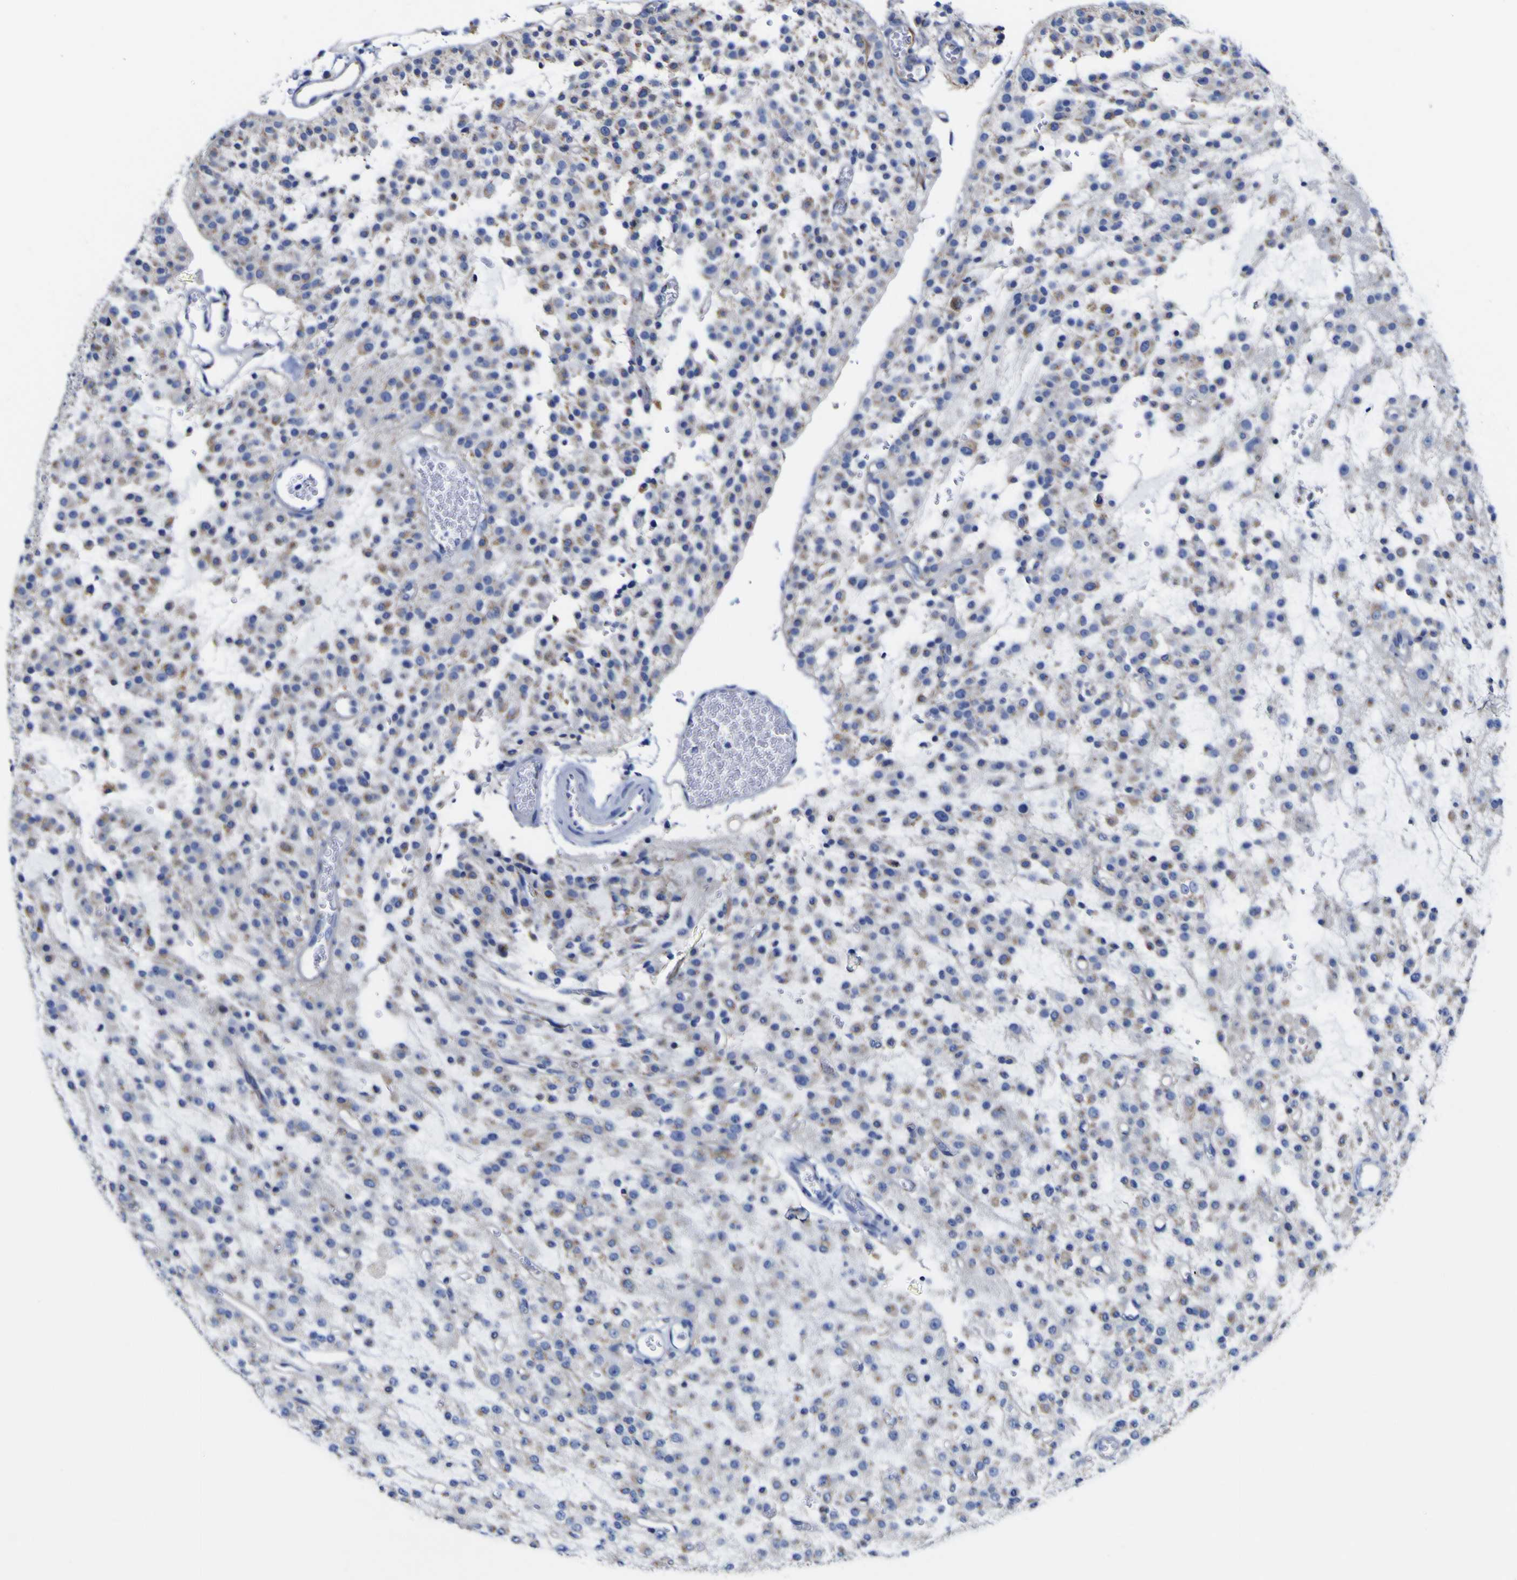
{"staining": {"intensity": "weak", "quantity": "<25%", "location": "cytoplasmic/membranous"}, "tissue": "glioma", "cell_type": "Tumor cells", "image_type": "cancer", "snomed": [{"axis": "morphology", "description": "Glioma, malignant, Low grade"}, {"axis": "topography", "description": "Brain"}], "caption": "Malignant low-grade glioma was stained to show a protein in brown. There is no significant positivity in tumor cells.", "gene": "GOLM1", "patient": {"sex": "male", "age": 38}}